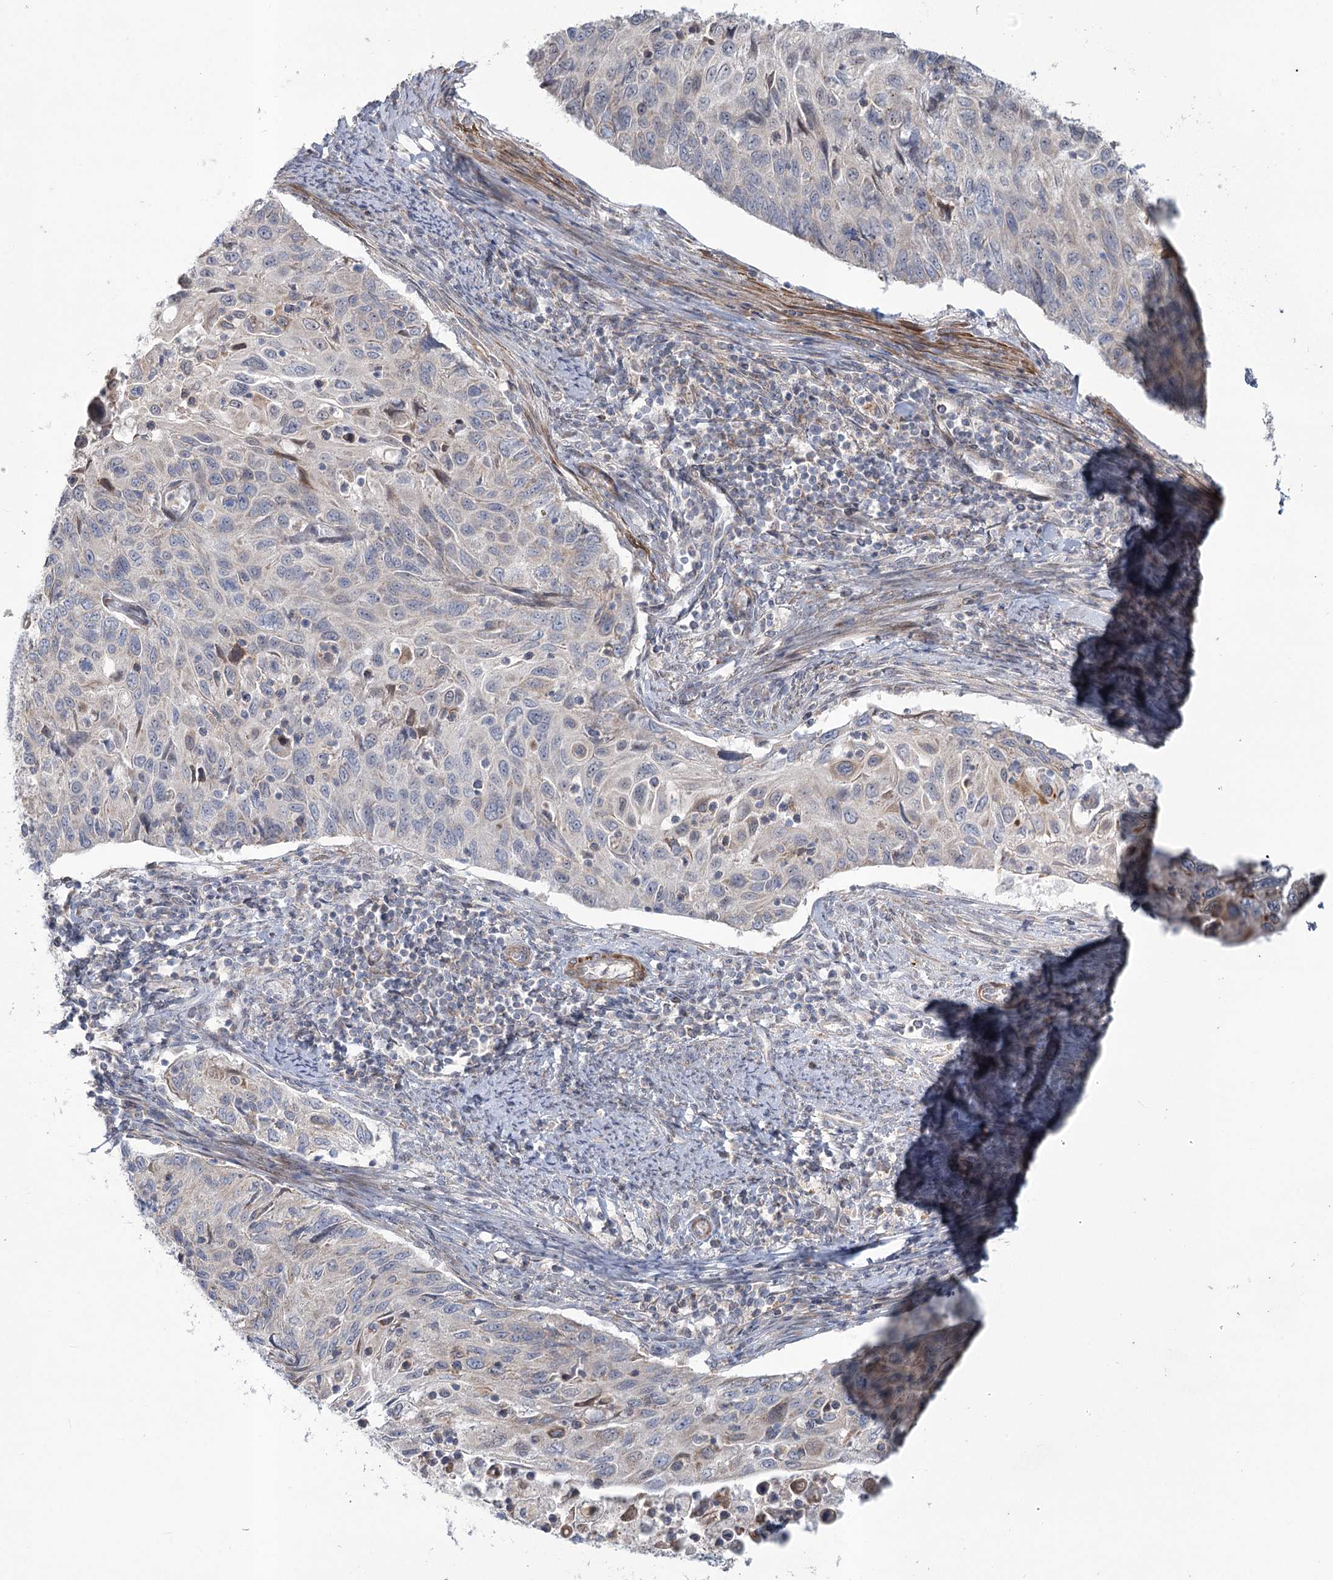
{"staining": {"intensity": "moderate", "quantity": "<25%", "location": "cytoplasmic/membranous"}, "tissue": "cervical cancer", "cell_type": "Tumor cells", "image_type": "cancer", "snomed": [{"axis": "morphology", "description": "Squamous cell carcinoma, NOS"}, {"axis": "topography", "description": "Cervix"}], "caption": "Moderate cytoplasmic/membranous expression for a protein is present in about <25% of tumor cells of cervical cancer (squamous cell carcinoma) using immunohistochemistry.", "gene": "MTG1", "patient": {"sex": "female", "age": 70}}